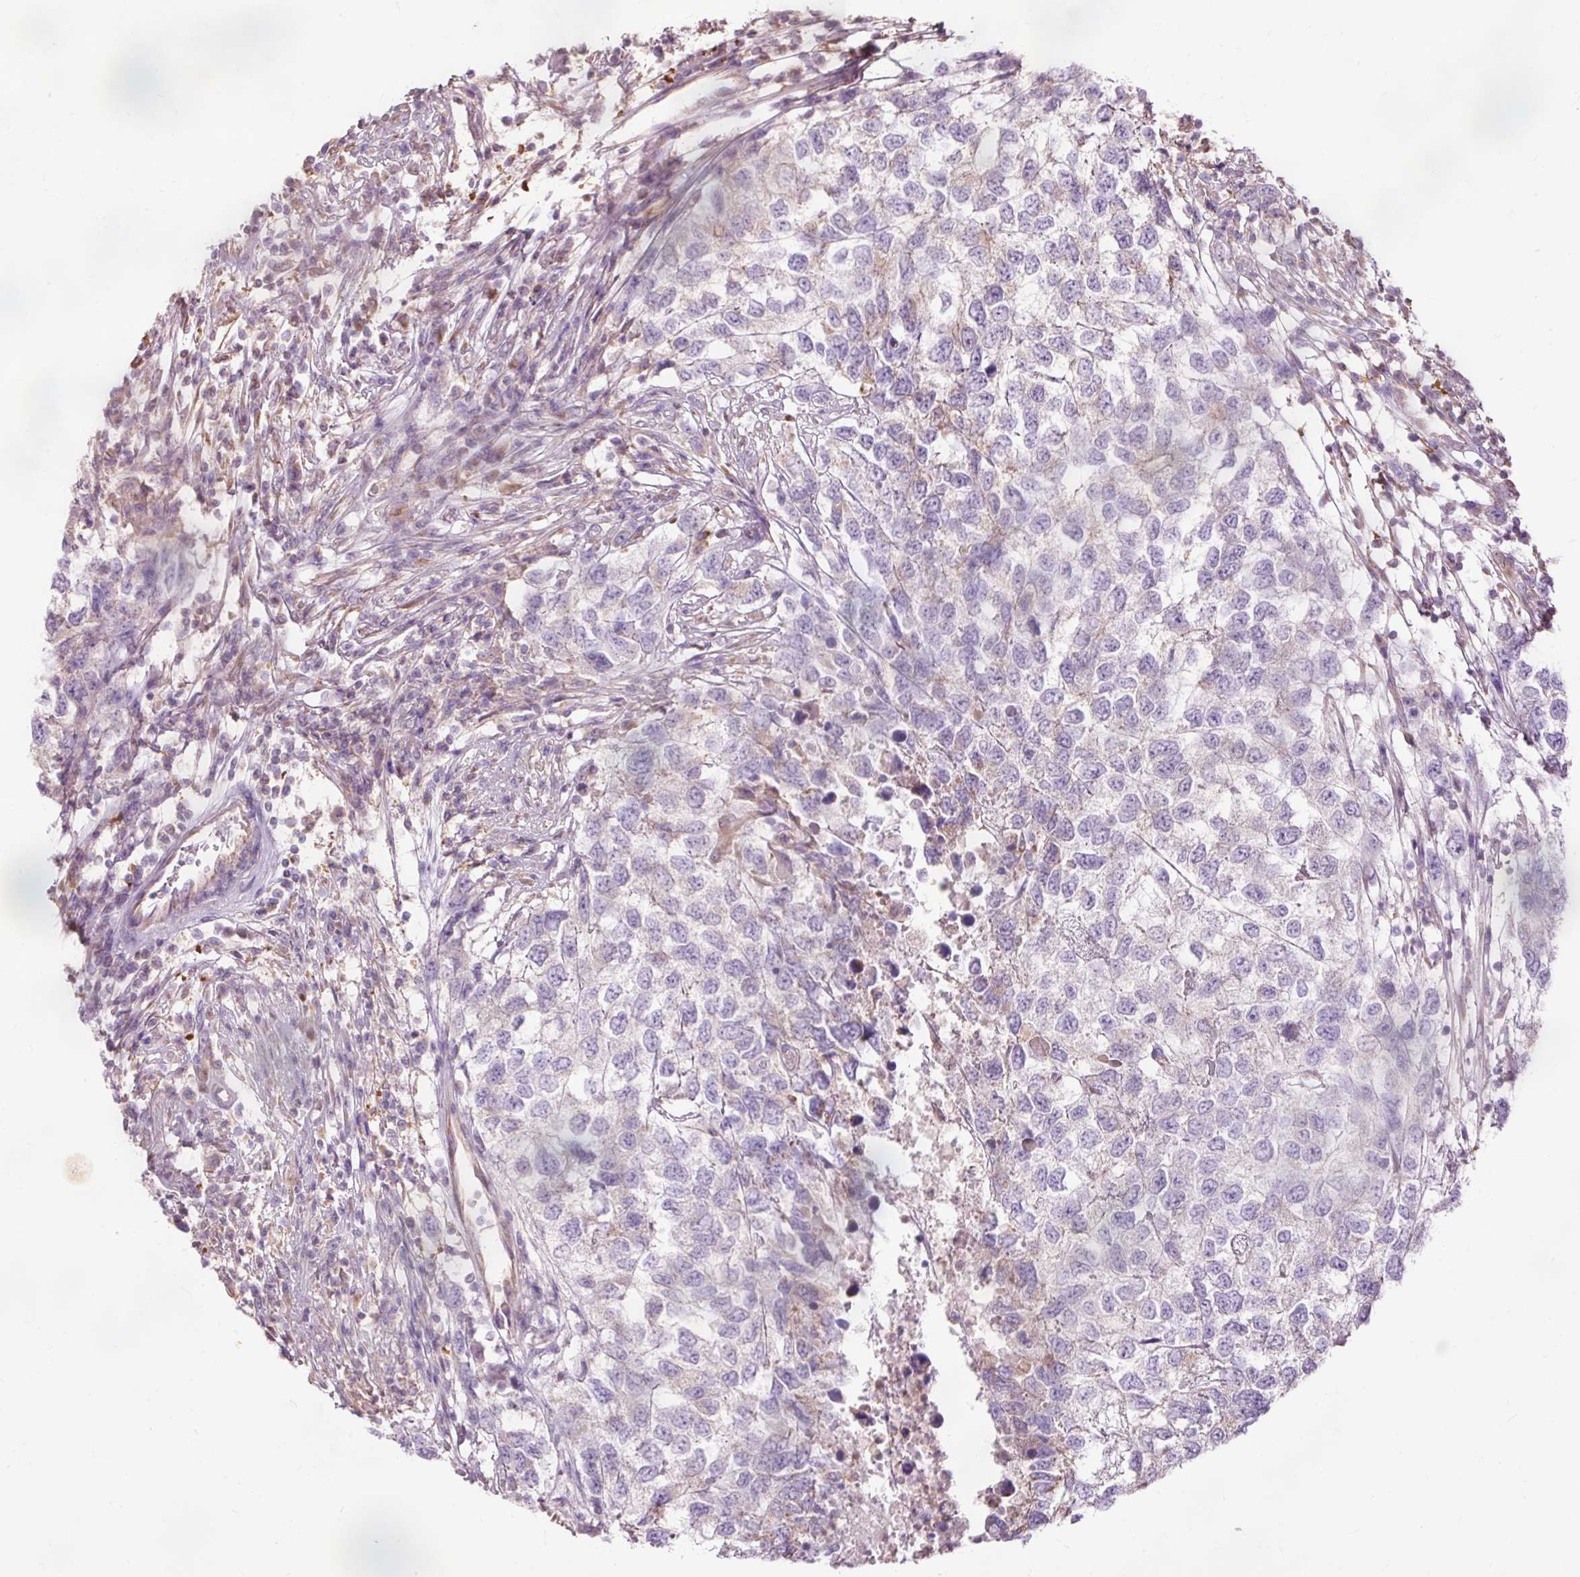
{"staining": {"intensity": "negative", "quantity": "none", "location": "none"}, "tissue": "testis cancer", "cell_type": "Tumor cells", "image_type": "cancer", "snomed": [{"axis": "morphology", "description": "Carcinoma, Embryonal, NOS"}, {"axis": "topography", "description": "Testis"}], "caption": "A high-resolution histopathology image shows IHC staining of testis cancer (embryonal carcinoma), which displays no significant expression in tumor cells.", "gene": "PRDX5", "patient": {"sex": "male", "age": 83}}